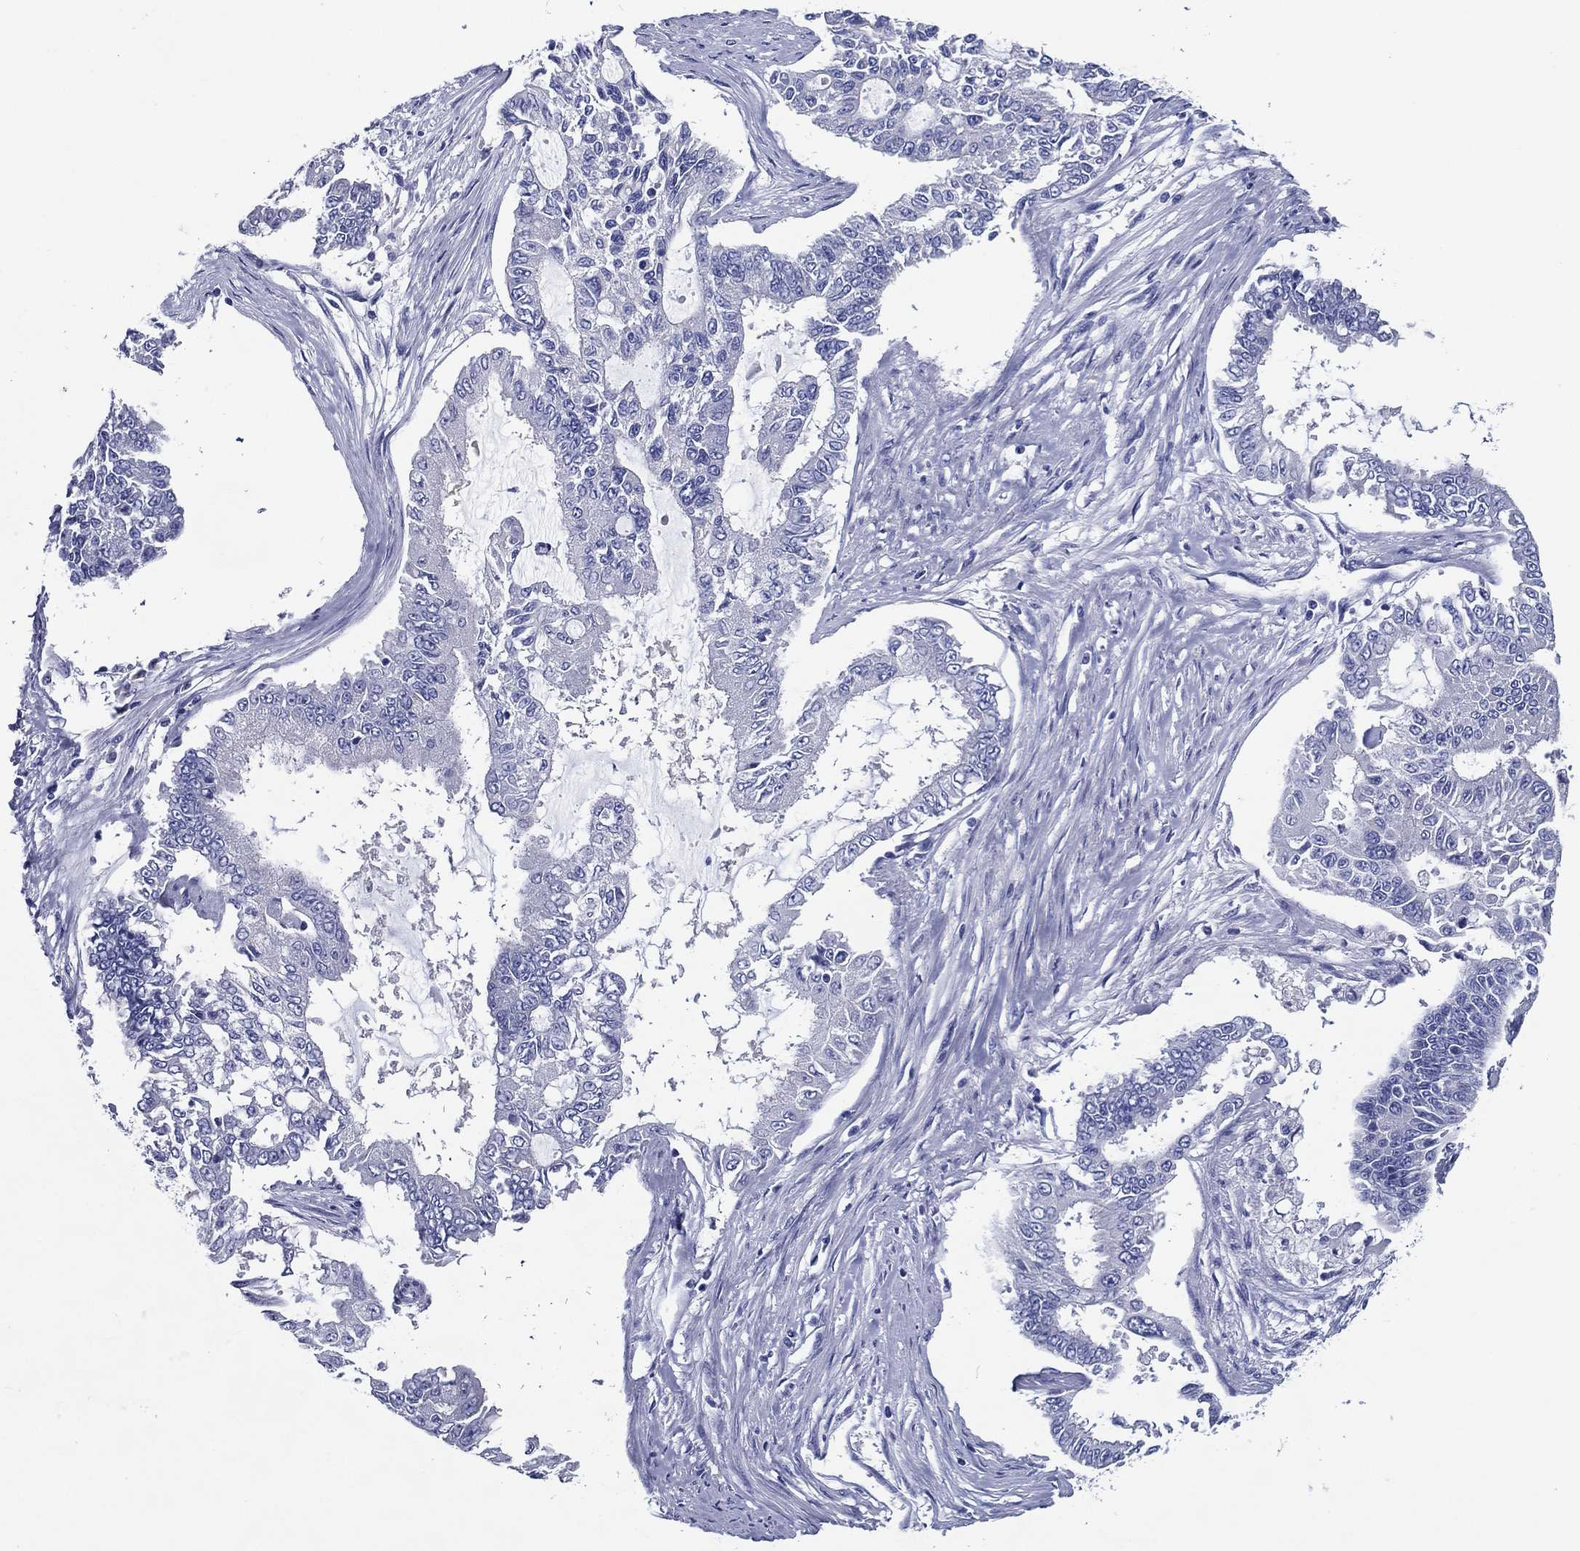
{"staining": {"intensity": "negative", "quantity": "none", "location": "none"}, "tissue": "endometrial cancer", "cell_type": "Tumor cells", "image_type": "cancer", "snomed": [{"axis": "morphology", "description": "Adenocarcinoma, NOS"}, {"axis": "topography", "description": "Uterus"}], "caption": "This image is of endometrial cancer stained with immunohistochemistry to label a protein in brown with the nuclei are counter-stained blue. There is no expression in tumor cells. (Immunohistochemistry, brightfield microscopy, high magnification).", "gene": "ACE2", "patient": {"sex": "female", "age": 59}}